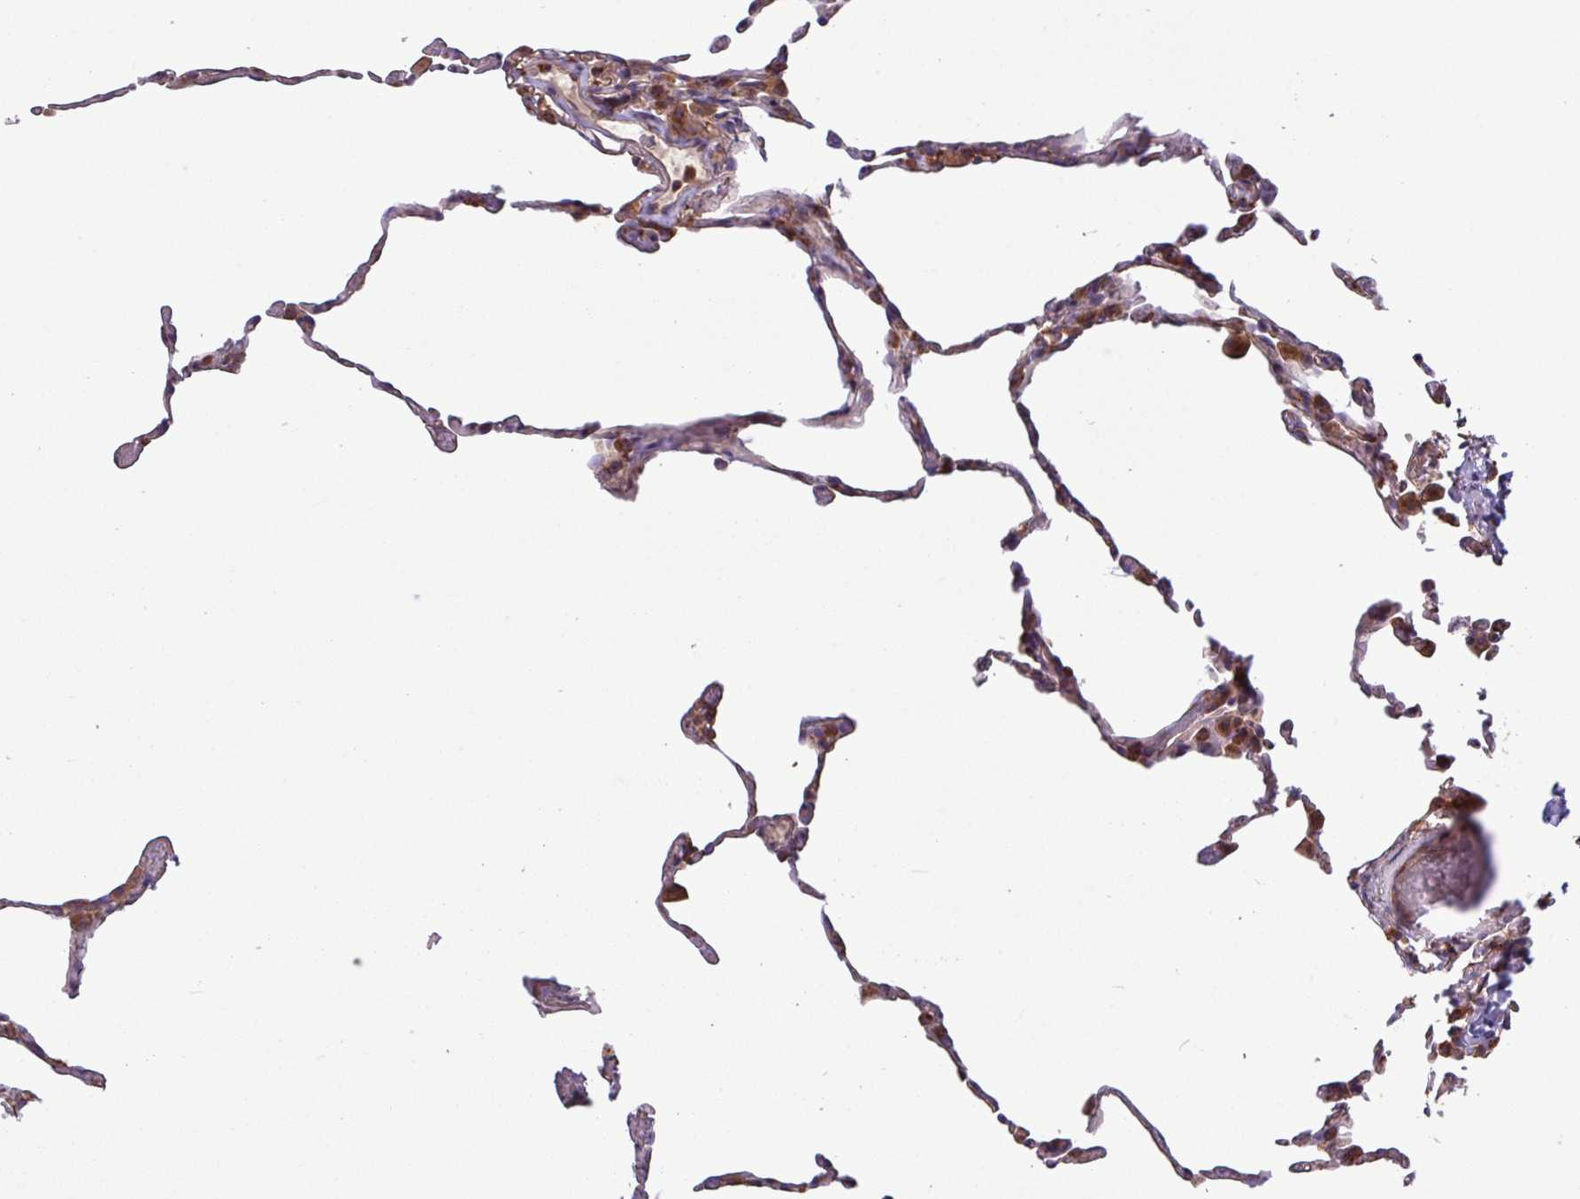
{"staining": {"intensity": "moderate", "quantity": "25%-75%", "location": "cytoplasmic/membranous"}, "tissue": "lung", "cell_type": "Alveolar cells", "image_type": "normal", "snomed": [{"axis": "morphology", "description": "Normal tissue, NOS"}, {"axis": "topography", "description": "Lung"}], "caption": "Immunohistochemistry (IHC) image of benign human lung stained for a protein (brown), which demonstrates medium levels of moderate cytoplasmic/membranous expression in about 25%-75% of alveolar cells.", "gene": "RAB19", "patient": {"sex": "female", "age": 57}}